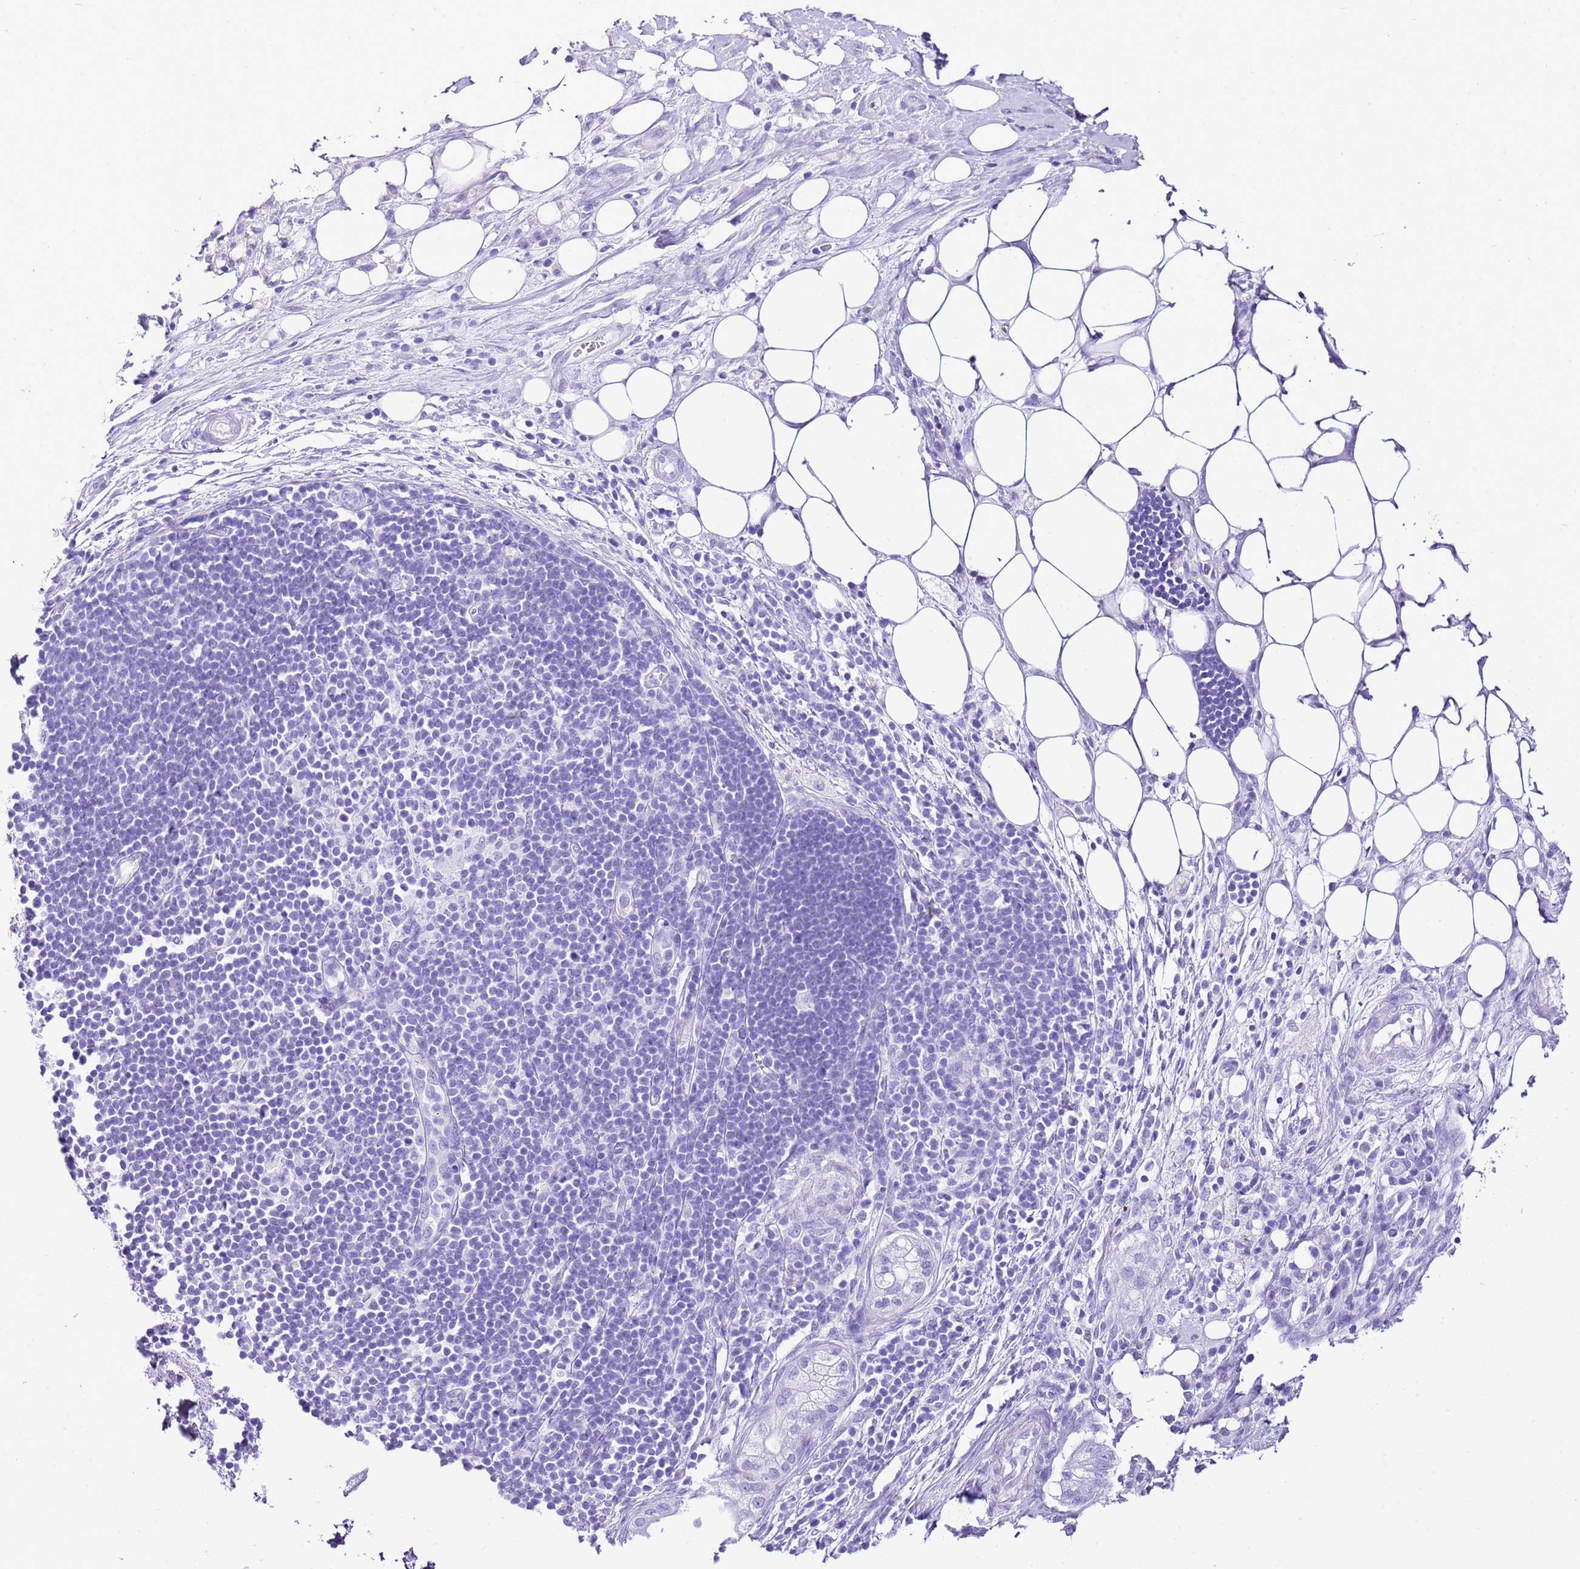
{"staining": {"intensity": "negative", "quantity": "none", "location": "none"}, "tissue": "pancreatic cancer", "cell_type": "Tumor cells", "image_type": "cancer", "snomed": [{"axis": "morphology", "description": "Adenocarcinoma, NOS"}, {"axis": "topography", "description": "Pancreas"}], "caption": "Histopathology image shows no significant protein expression in tumor cells of pancreatic adenocarcinoma.", "gene": "KCNC1", "patient": {"sex": "male", "age": 44}}